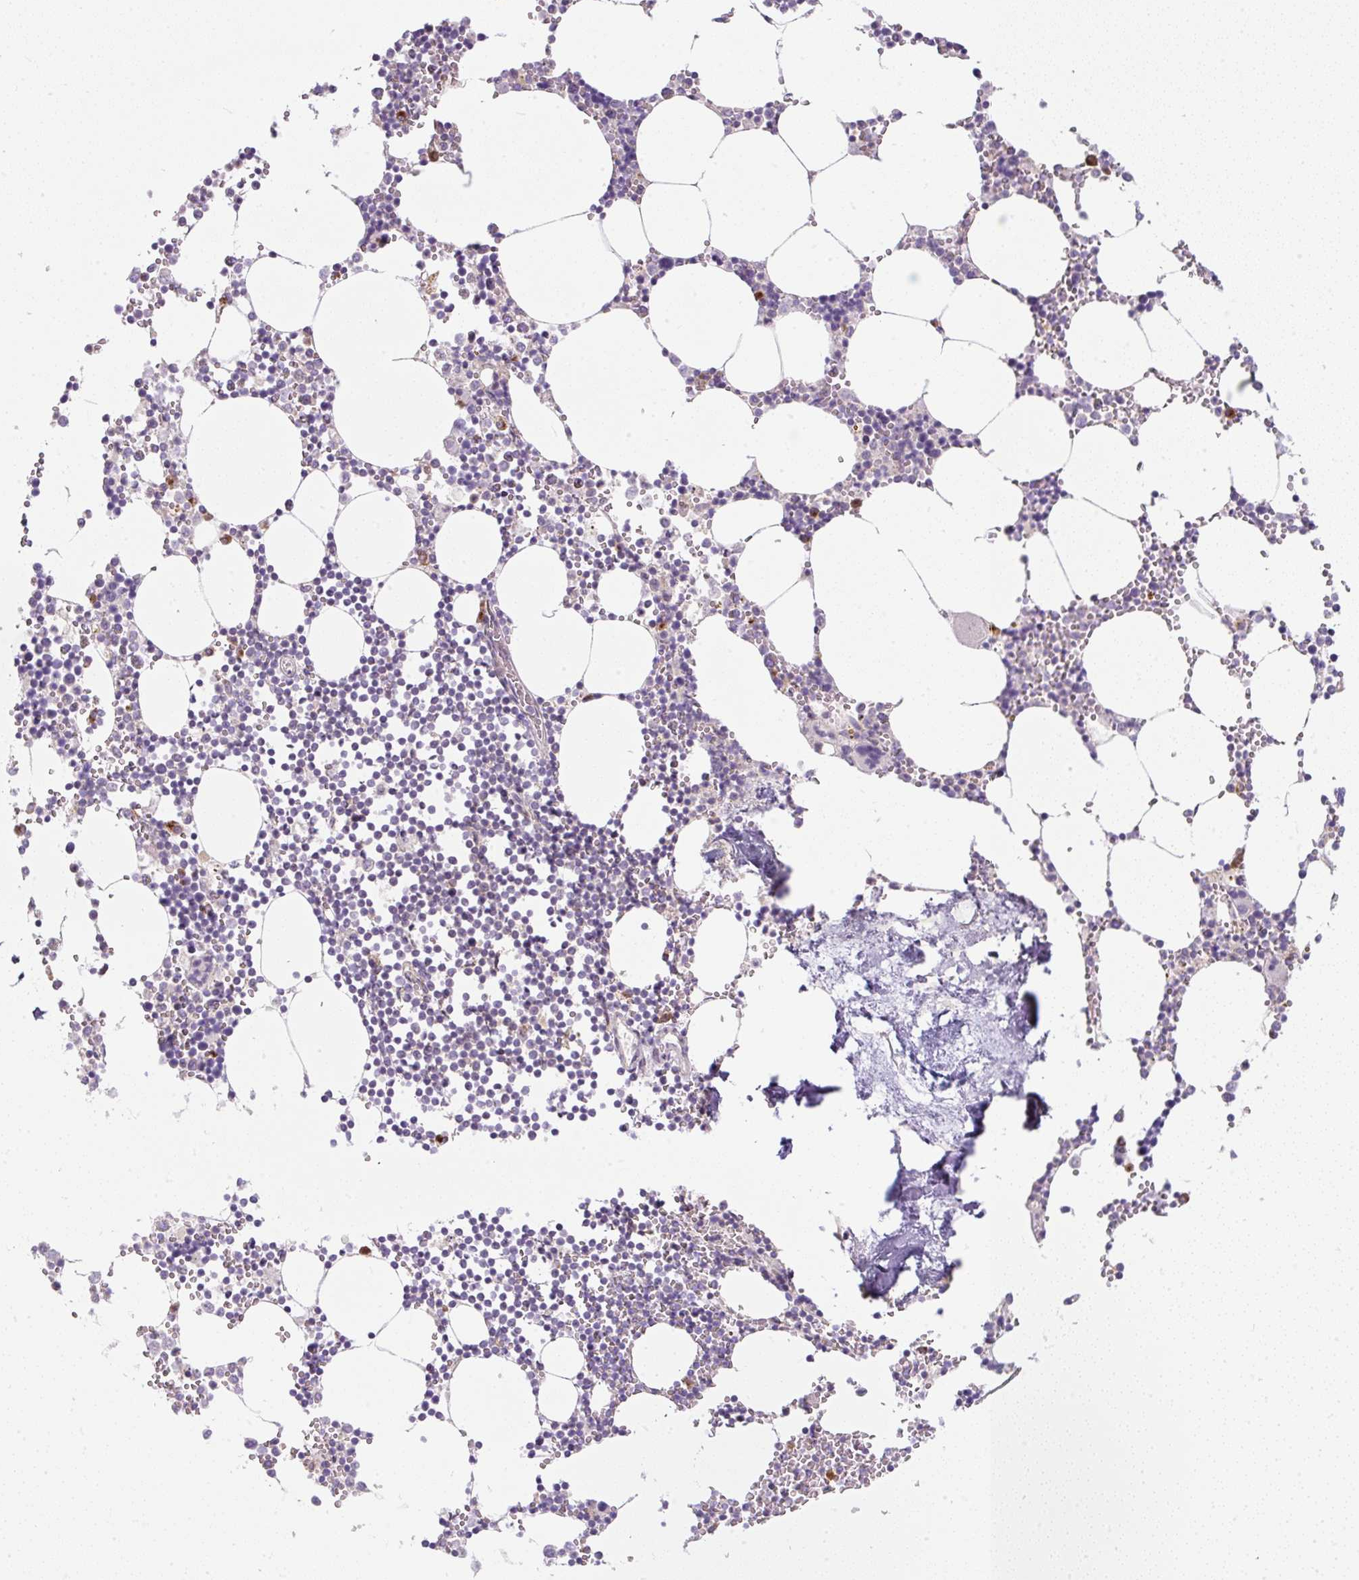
{"staining": {"intensity": "strong", "quantity": "<25%", "location": "cytoplasmic/membranous"}, "tissue": "bone marrow", "cell_type": "Hematopoietic cells", "image_type": "normal", "snomed": [{"axis": "morphology", "description": "Normal tissue, NOS"}, {"axis": "topography", "description": "Bone marrow"}], "caption": "Brown immunohistochemical staining in unremarkable bone marrow reveals strong cytoplasmic/membranous positivity in about <25% of hematopoietic cells. Using DAB (3,3'-diaminobenzidine) (brown) and hematoxylin (blue) stains, captured at high magnification using brightfield microscopy.", "gene": "MLX", "patient": {"sex": "male", "age": 54}}